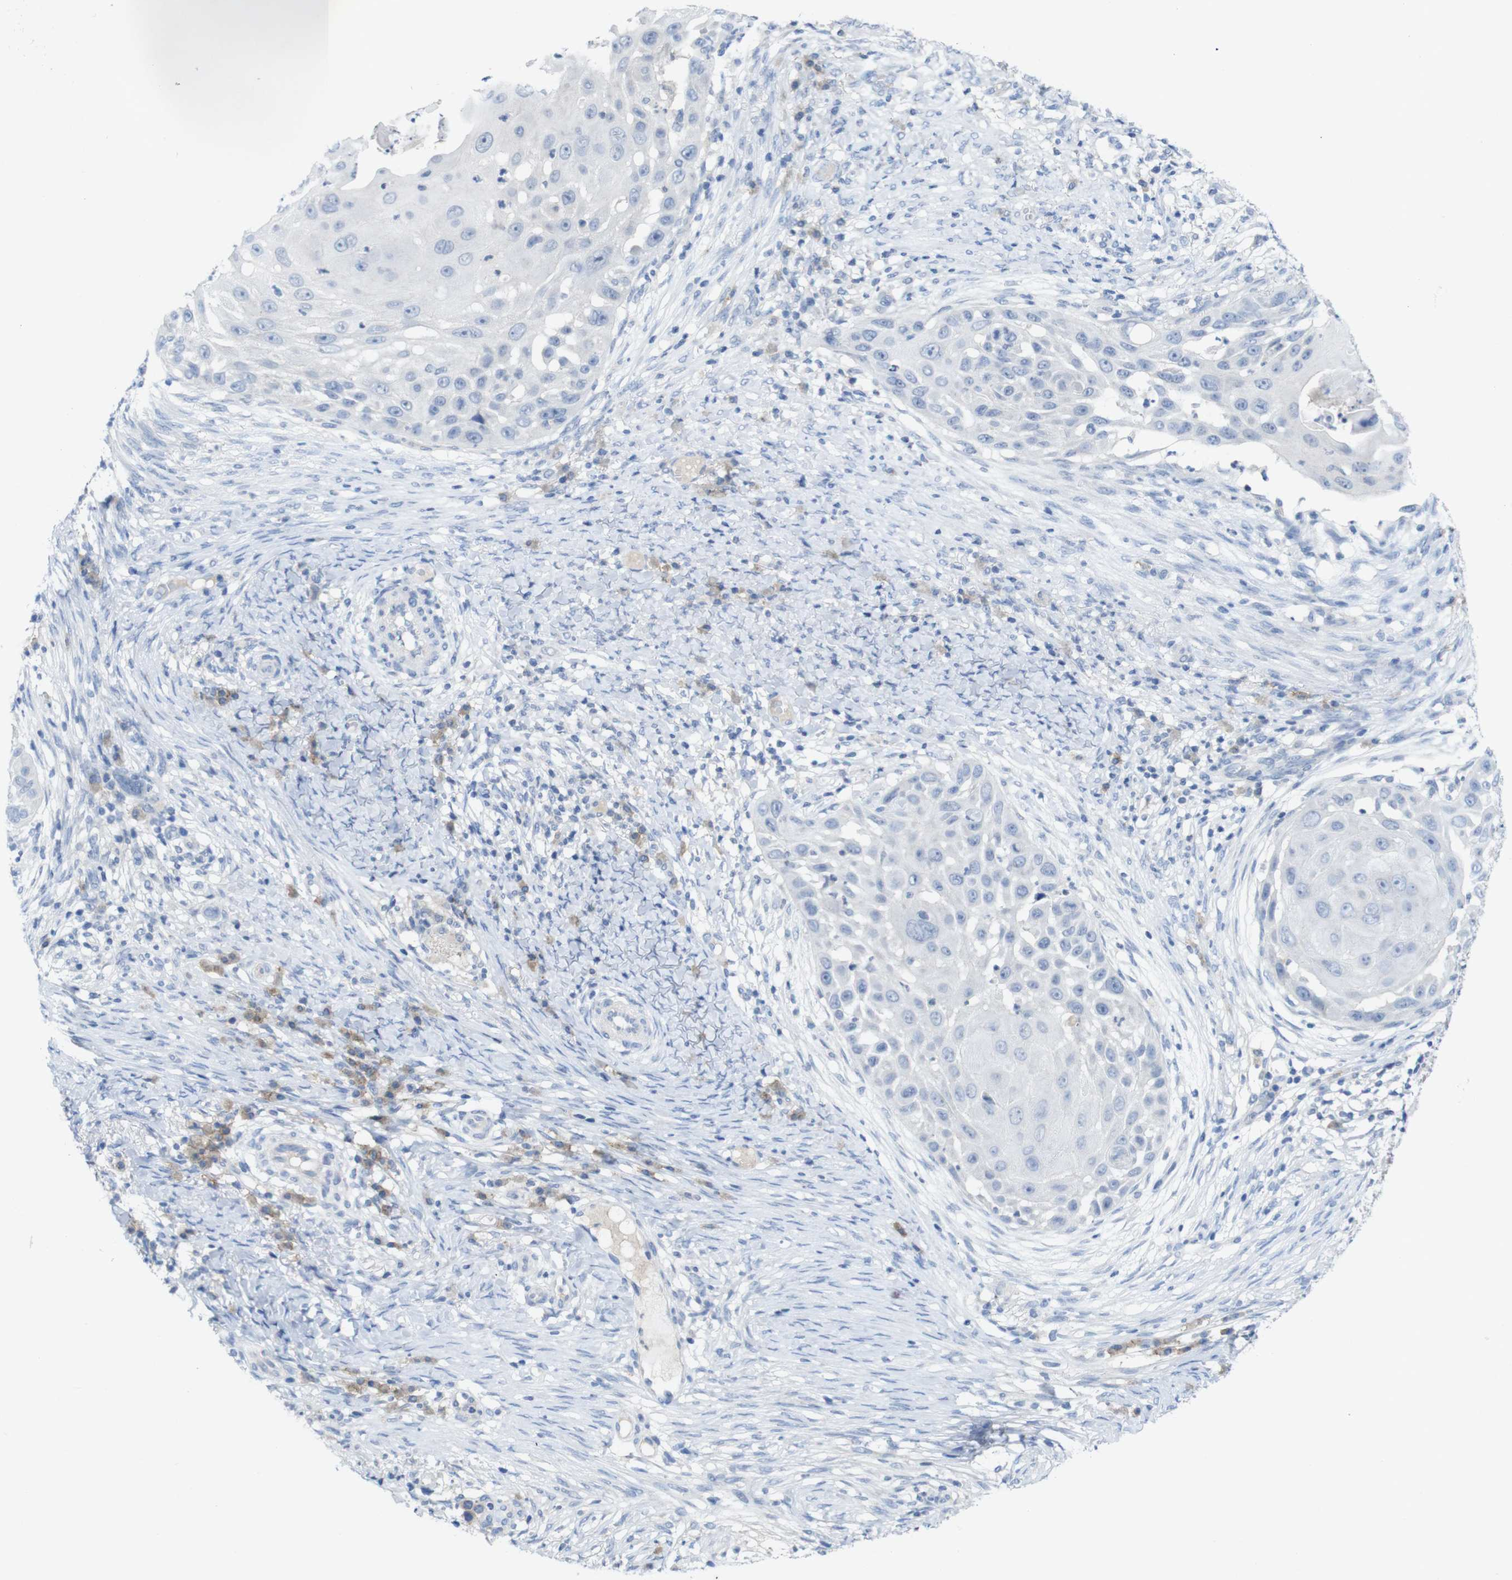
{"staining": {"intensity": "negative", "quantity": "none", "location": "none"}, "tissue": "skin cancer", "cell_type": "Tumor cells", "image_type": "cancer", "snomed": [{"axis": "morphology", "description": "Squamous cell carcinoma, NOS"}, {"axis": "topography", "description": "Skin"}], "caption": "The photomicrograph exhibits no significant expression in tumor cells of skin squamous cell carcinoma.", "gene": "SLAMF7", "patient": {"sex": "female", "age": 44}}